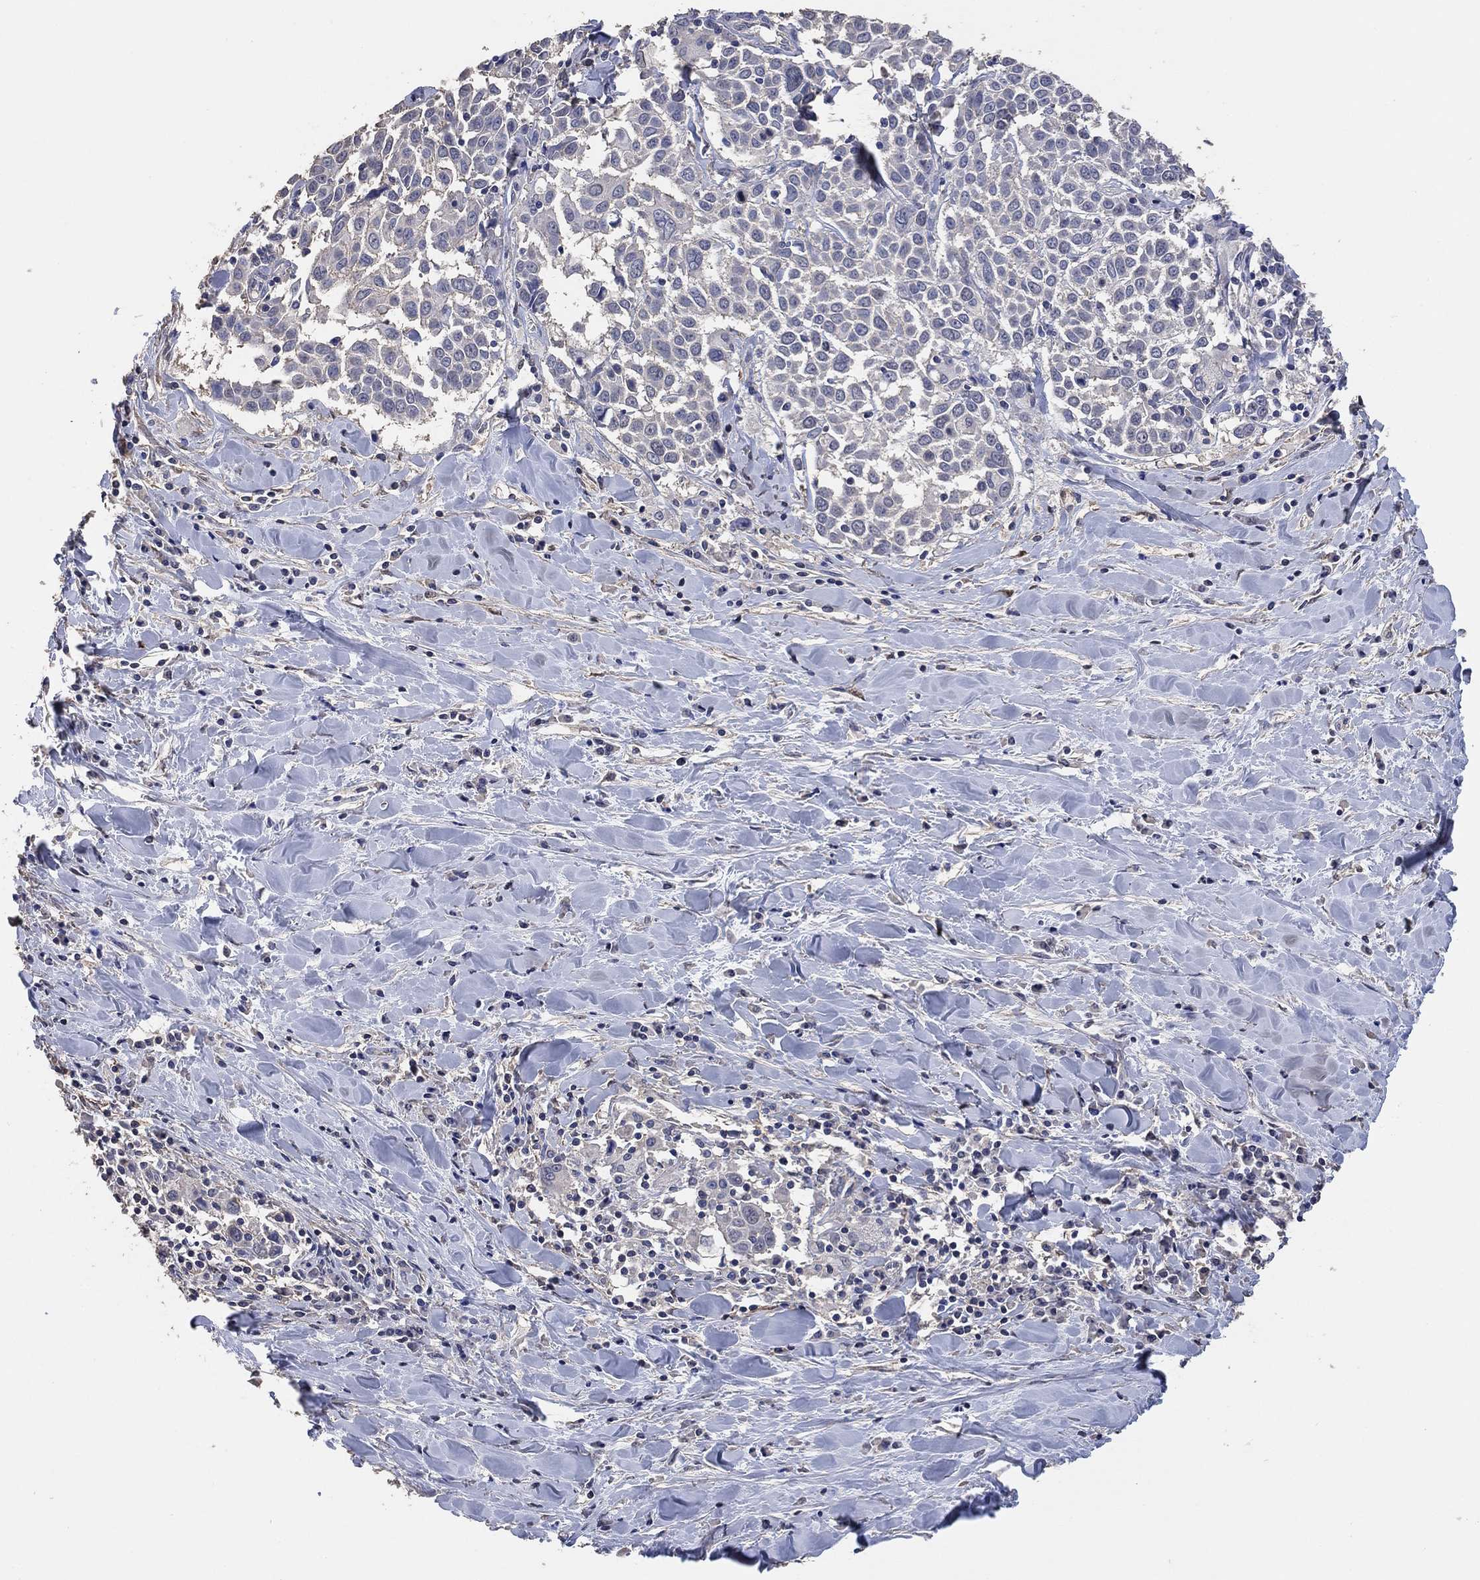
{"staining": {"intensity": "negative", "quantity": "none", "location": "none"}, "tissue": "lung cancer", "cell_type": "Tumor cells", "image_type": "cancer", "snomed": [{"axis": "morphology", "description": "Squamous cell carcinoma, NOS"}, {"axis": "topography", "description": "Lung"}], "caption": "A histopathology image of lung cancer stained for a protein shows no brown staining in tumor cells.", "gene": "KLK5", "patient": {"sex": "male", "age": 57}}